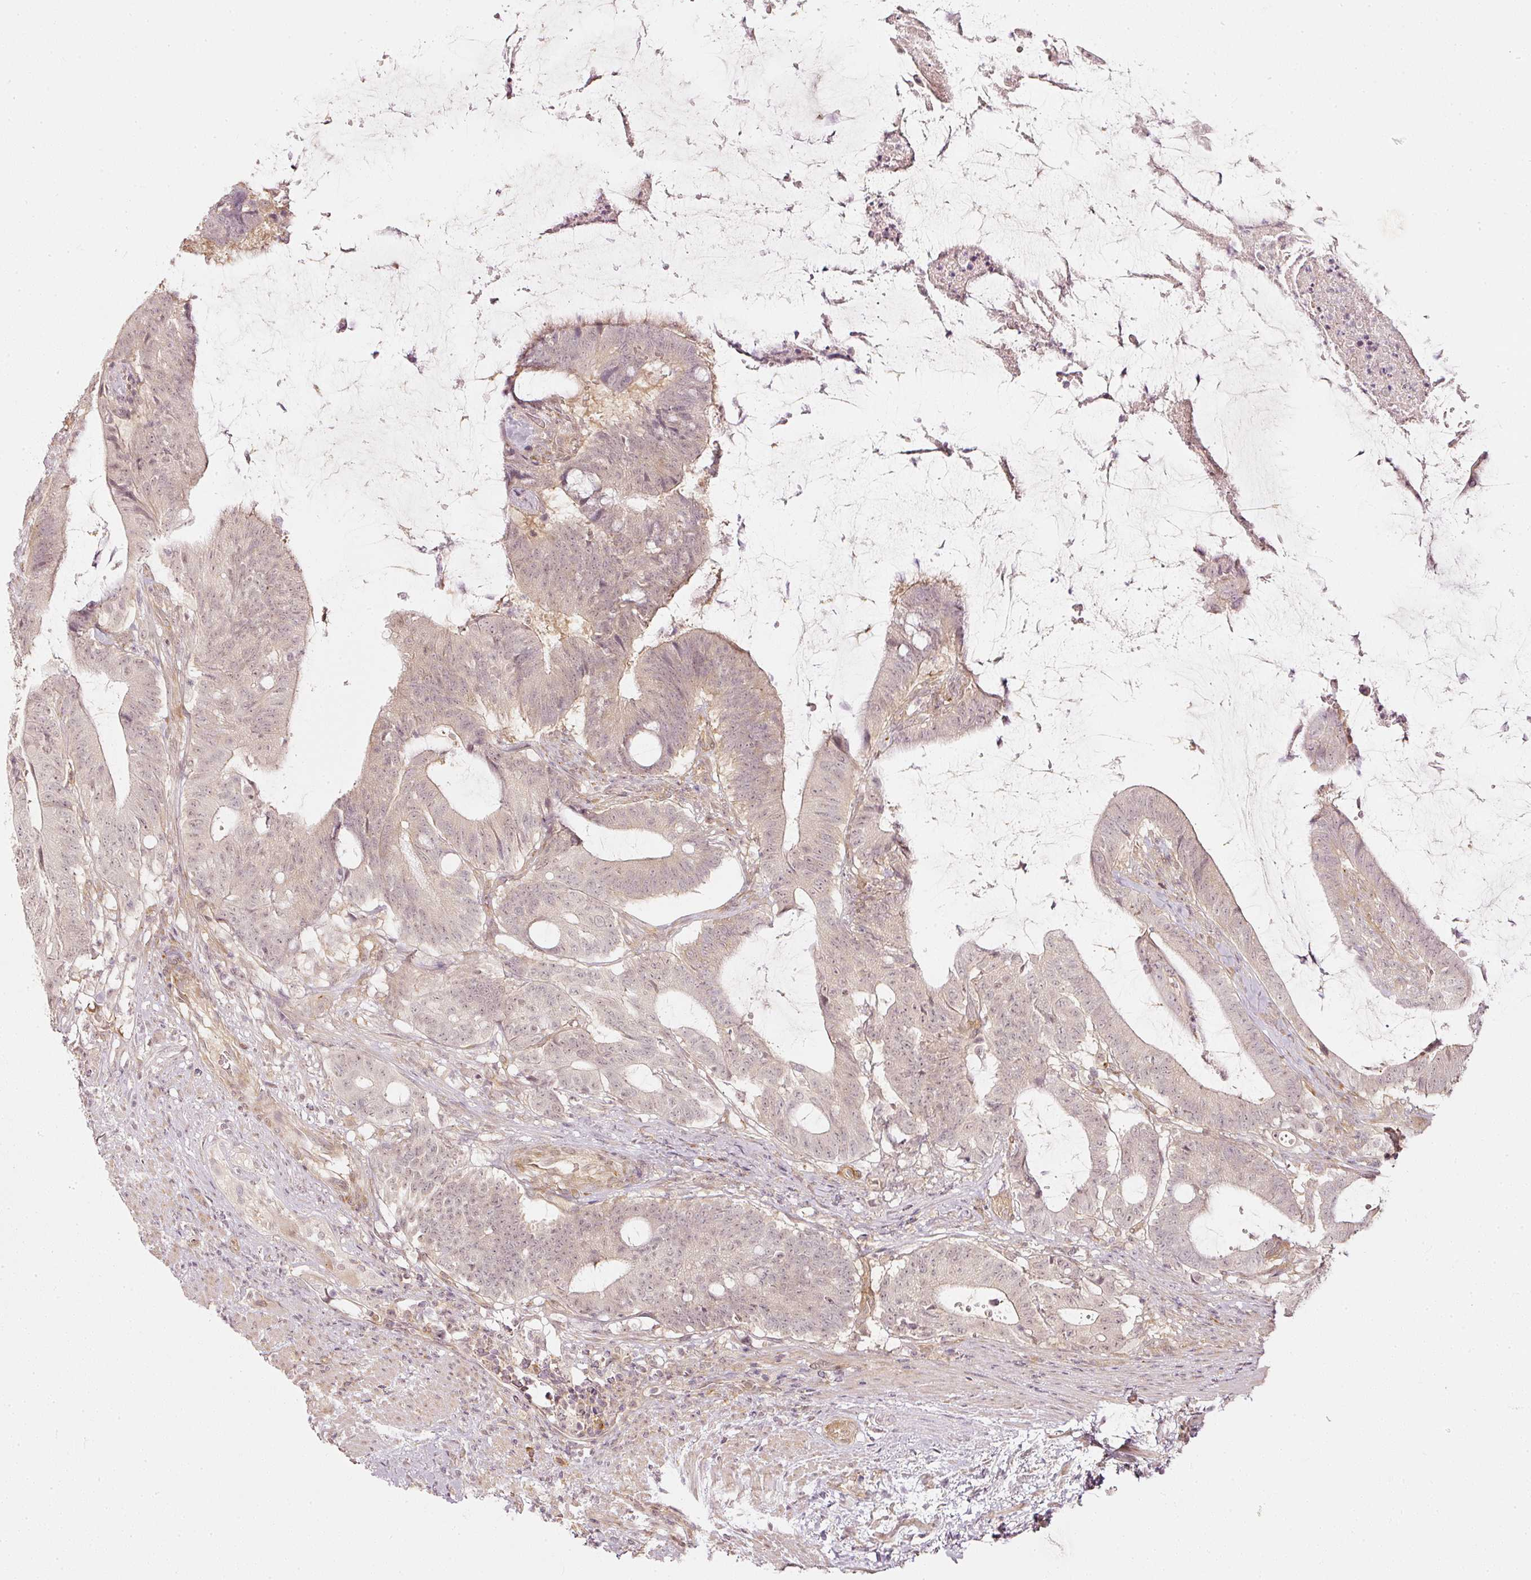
{"staining": {"intensity": "negative", "quantity": "none", "location": "none"}, "tissue": "colorectal cancer", "cell_type": "Tumor cells", "image_type": "cancer", "snomed": [{"axis": "morphology", "description": "Adenocarcinoma, NOS"}, {"axis": "topography", "description": "Colon"}], "caption": "Human adenocarcinoma (colorectal) stained for a protein using immunohistochemistry displays no staining in tumor cells.", "gene": "DRD2", "patient": {"sex": "female", "age": 43}}